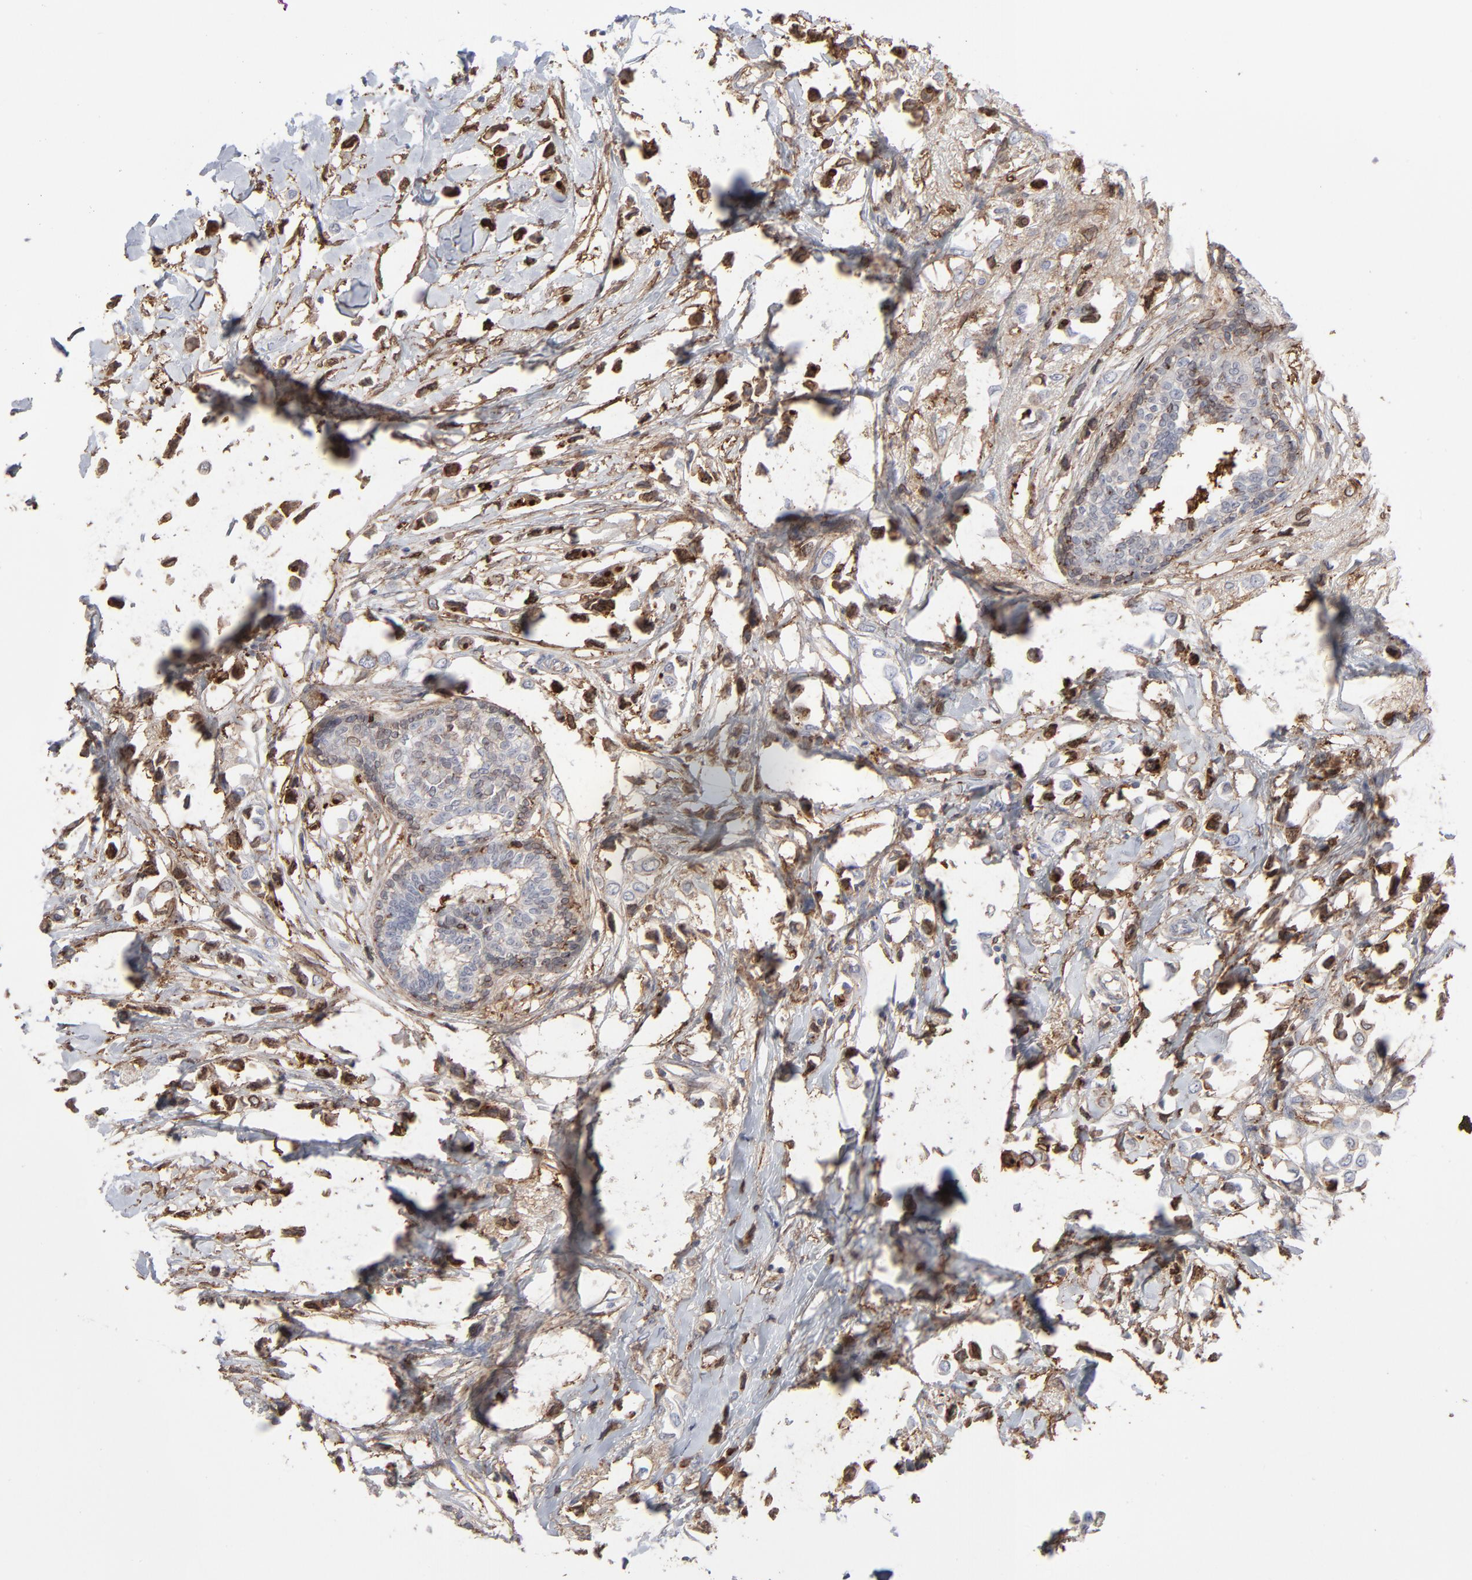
{"staining": {"intensity": "moderate", "quantity": "25%-75%", "location": "cytoplasmic/membranous,nuclear"}, "tissue": "breast cancer", "cell_type": "Tumor cells", "image_type": "cancer", "snomed": [{"axis": "morphology", "description": "Lobular carcinoma"}, {"axis": "topography", "description": "Breast"}], "caption": "Lobular carcinoma (breast) stained with a brown dye reveals moderate cytoplasmic/membranous and nuclear positive staining in about 25%-75% of tumor cells.", "gene": "ANXA5", "patient": {"sex": "female", "age": 51}}